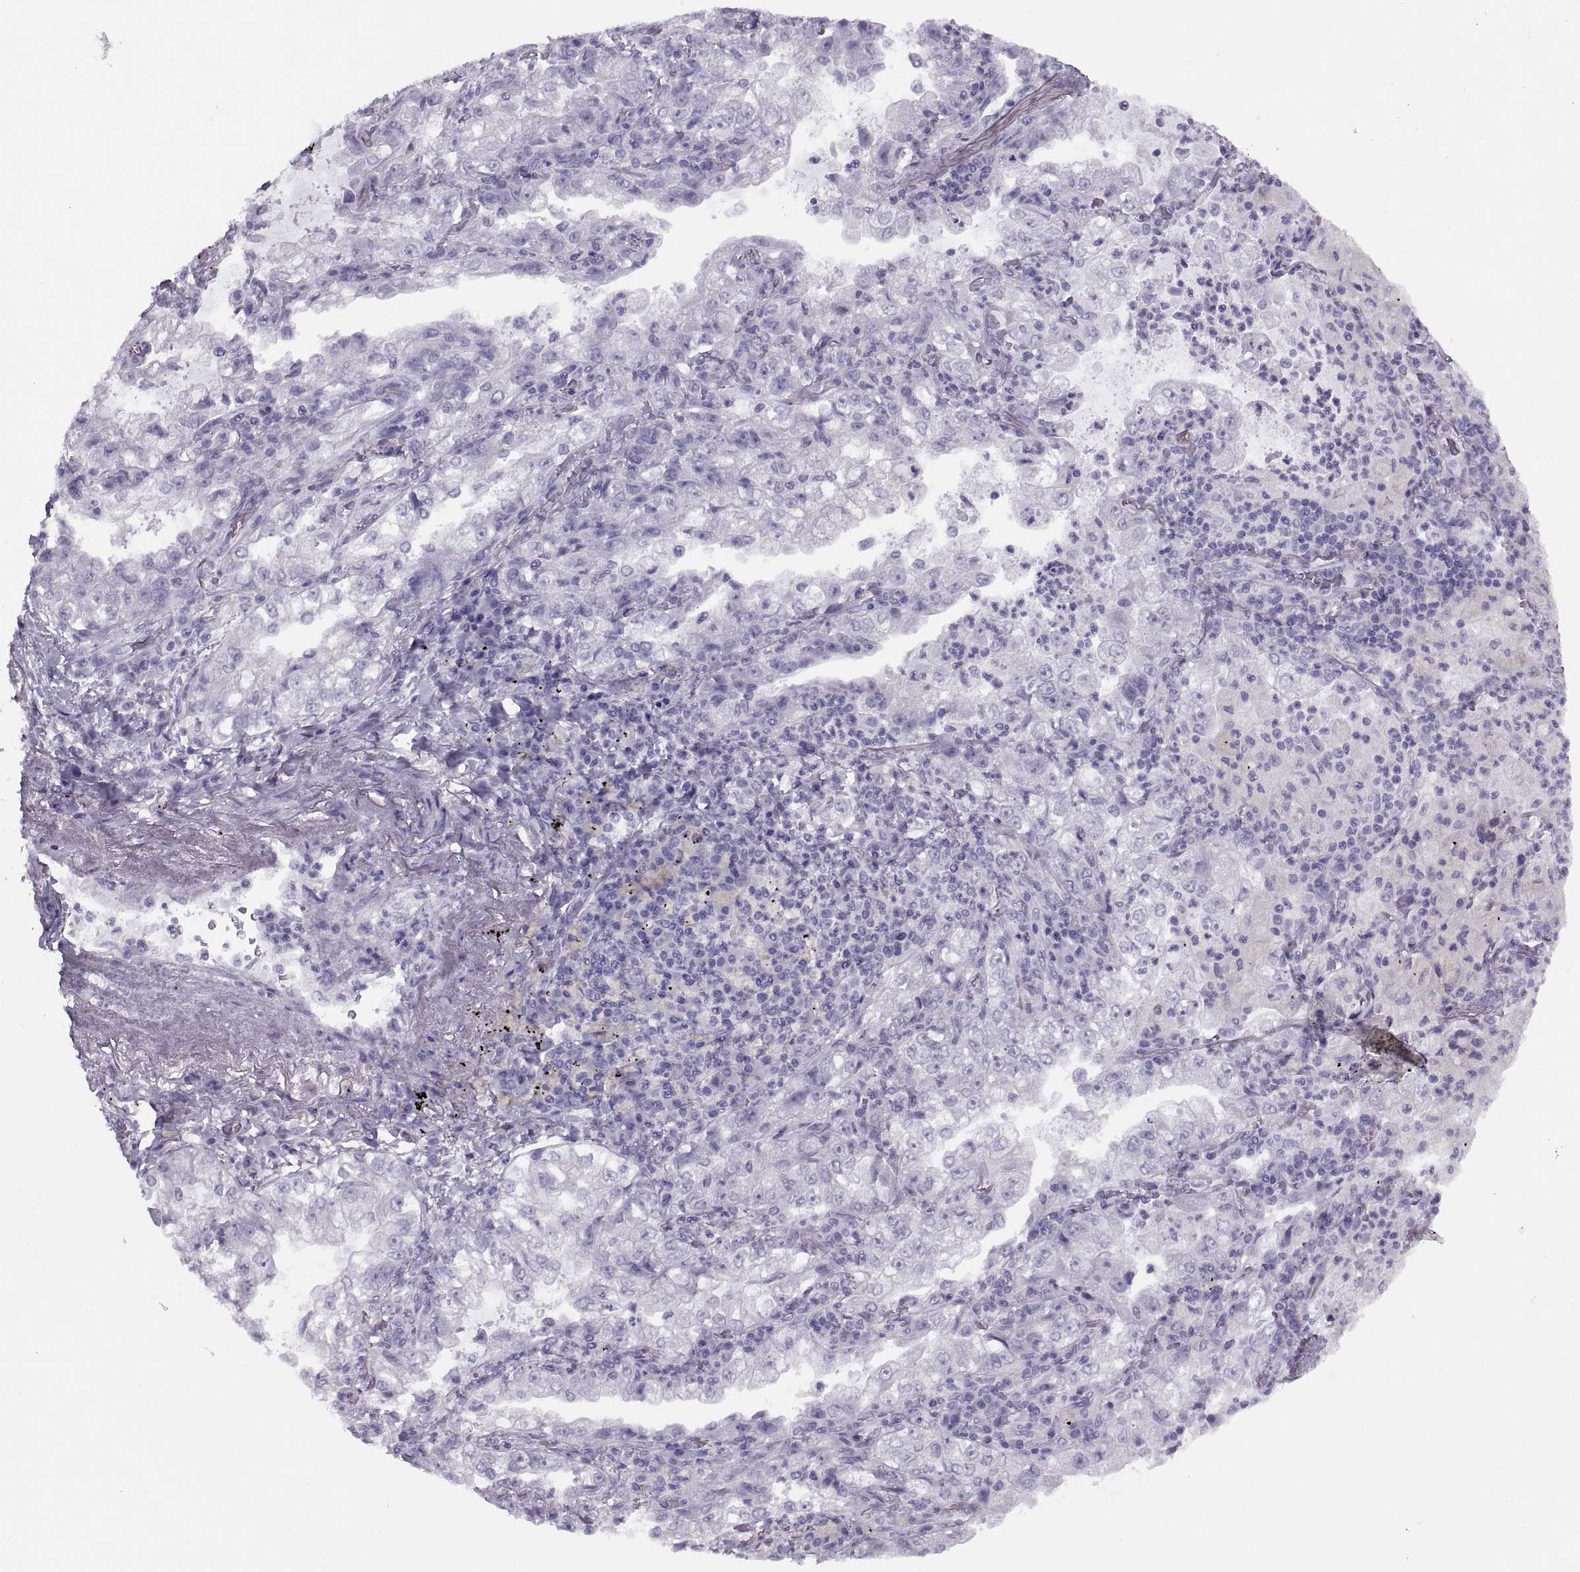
{"staining": {"intensity": "negative", "quantity": "none", "location": "none"}, "tissue": "lung cancer", "cell_type": "Tumor cells", "image_type": "cancer", "snomed": [{"axis": "morphology", "description": "Adenocarcinoma, NOS"}, {"axis": "topography", "description": "Lung"}], "caption": "There is no significant positivity in tumor cells of lung adenocarcinoma.", "gene": "FAM24A", "patient": {"sex": "female", "age": 73}}